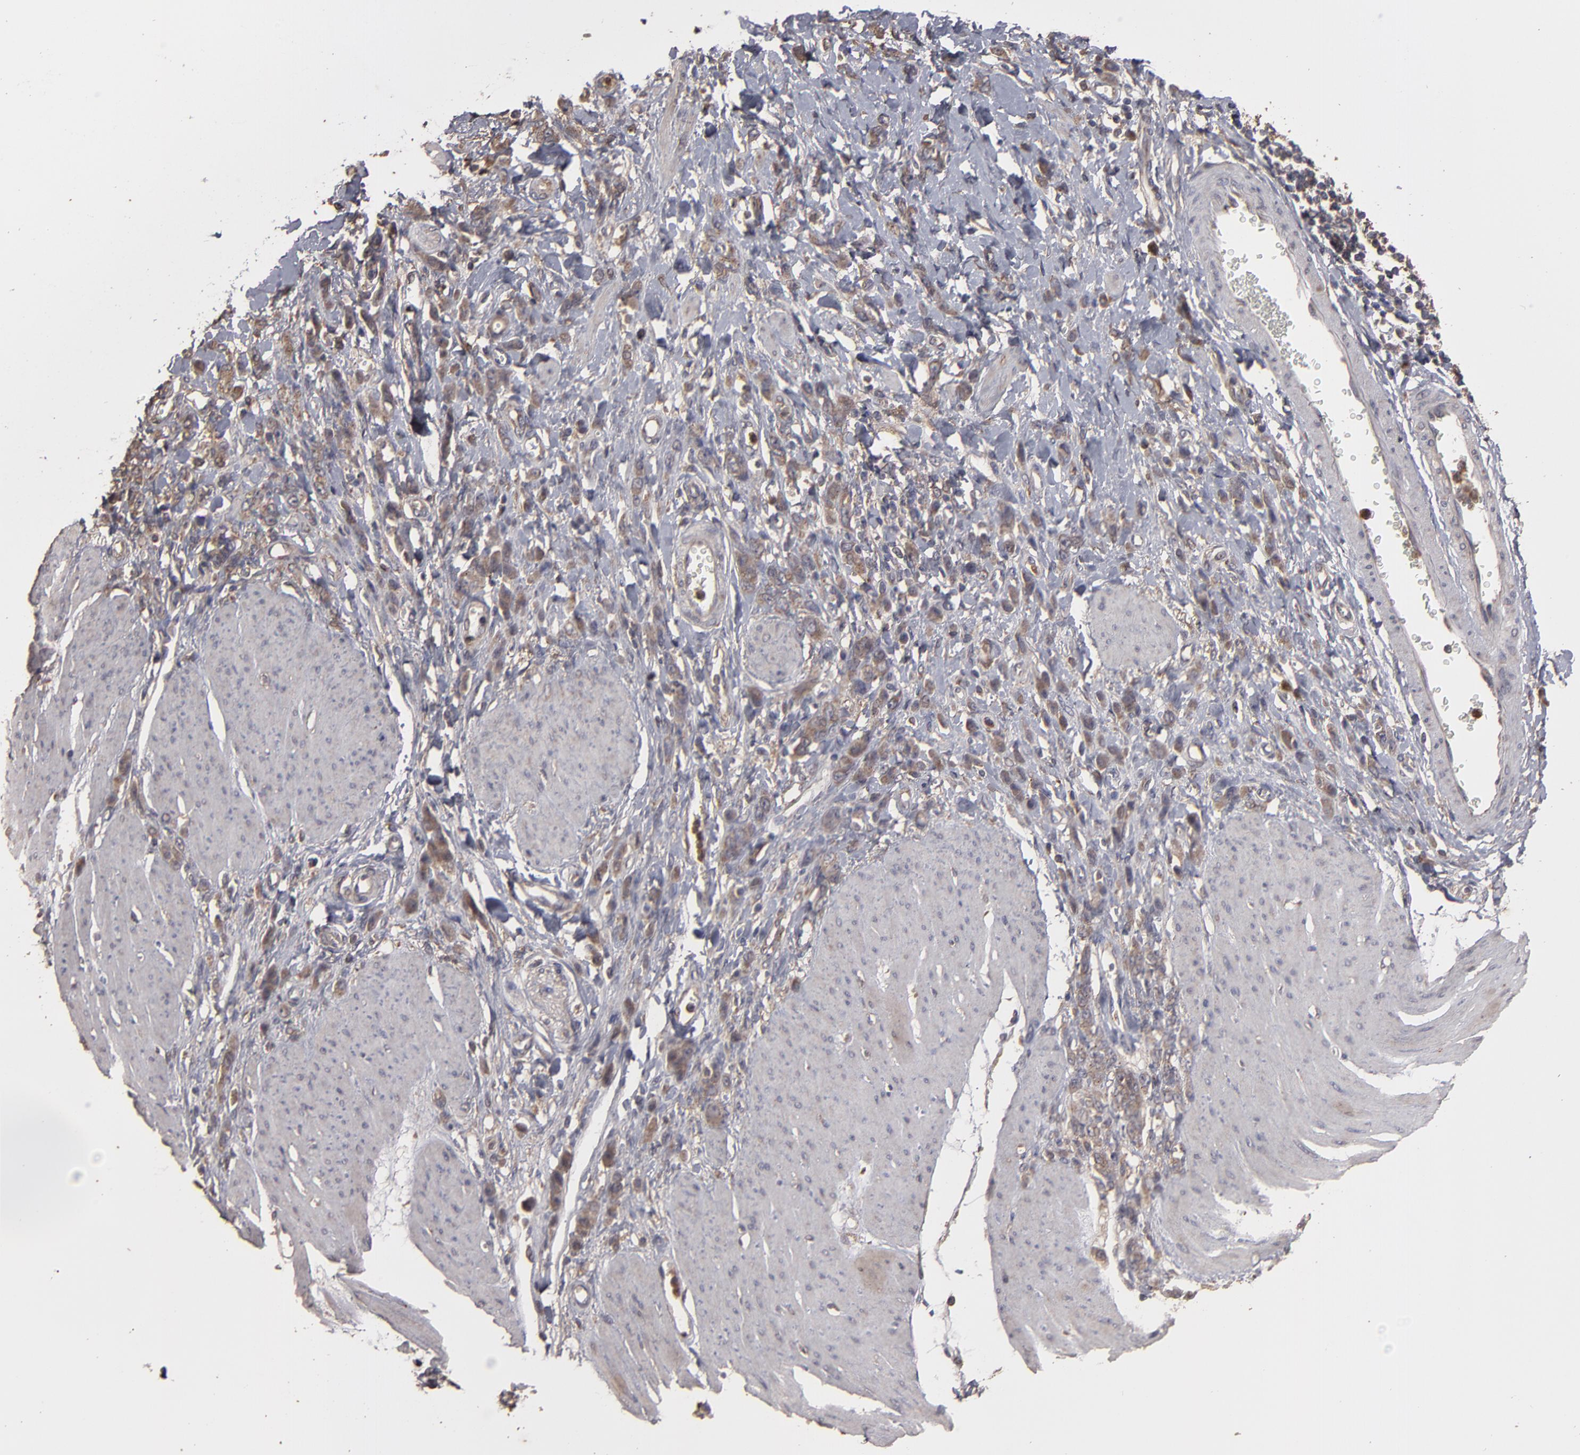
{"staining": {"intensity": "weak", "quantity": ">75%", "location": "cytoplasmic/membranous"}, "tissue": "stomach cancer", "cell_type": "Tumor cells", "image_type": "cancer", "snomed": [{"axis": "morphology", "description": "Normal tissue, NOS"}, {"axis": "morphology", "description": "Adenocarcinoma, NOS"}, {"axis": "topography", "description": "Stomach"}], "caption": "Protein expression analysis of stomach cancer (adenocarcinoma) shows weak cytoplasmic/membranous positivity in approximately >75% of tumor cells.", "gene": "MMP2", "patient": {"sex": "male", "age": 82}}